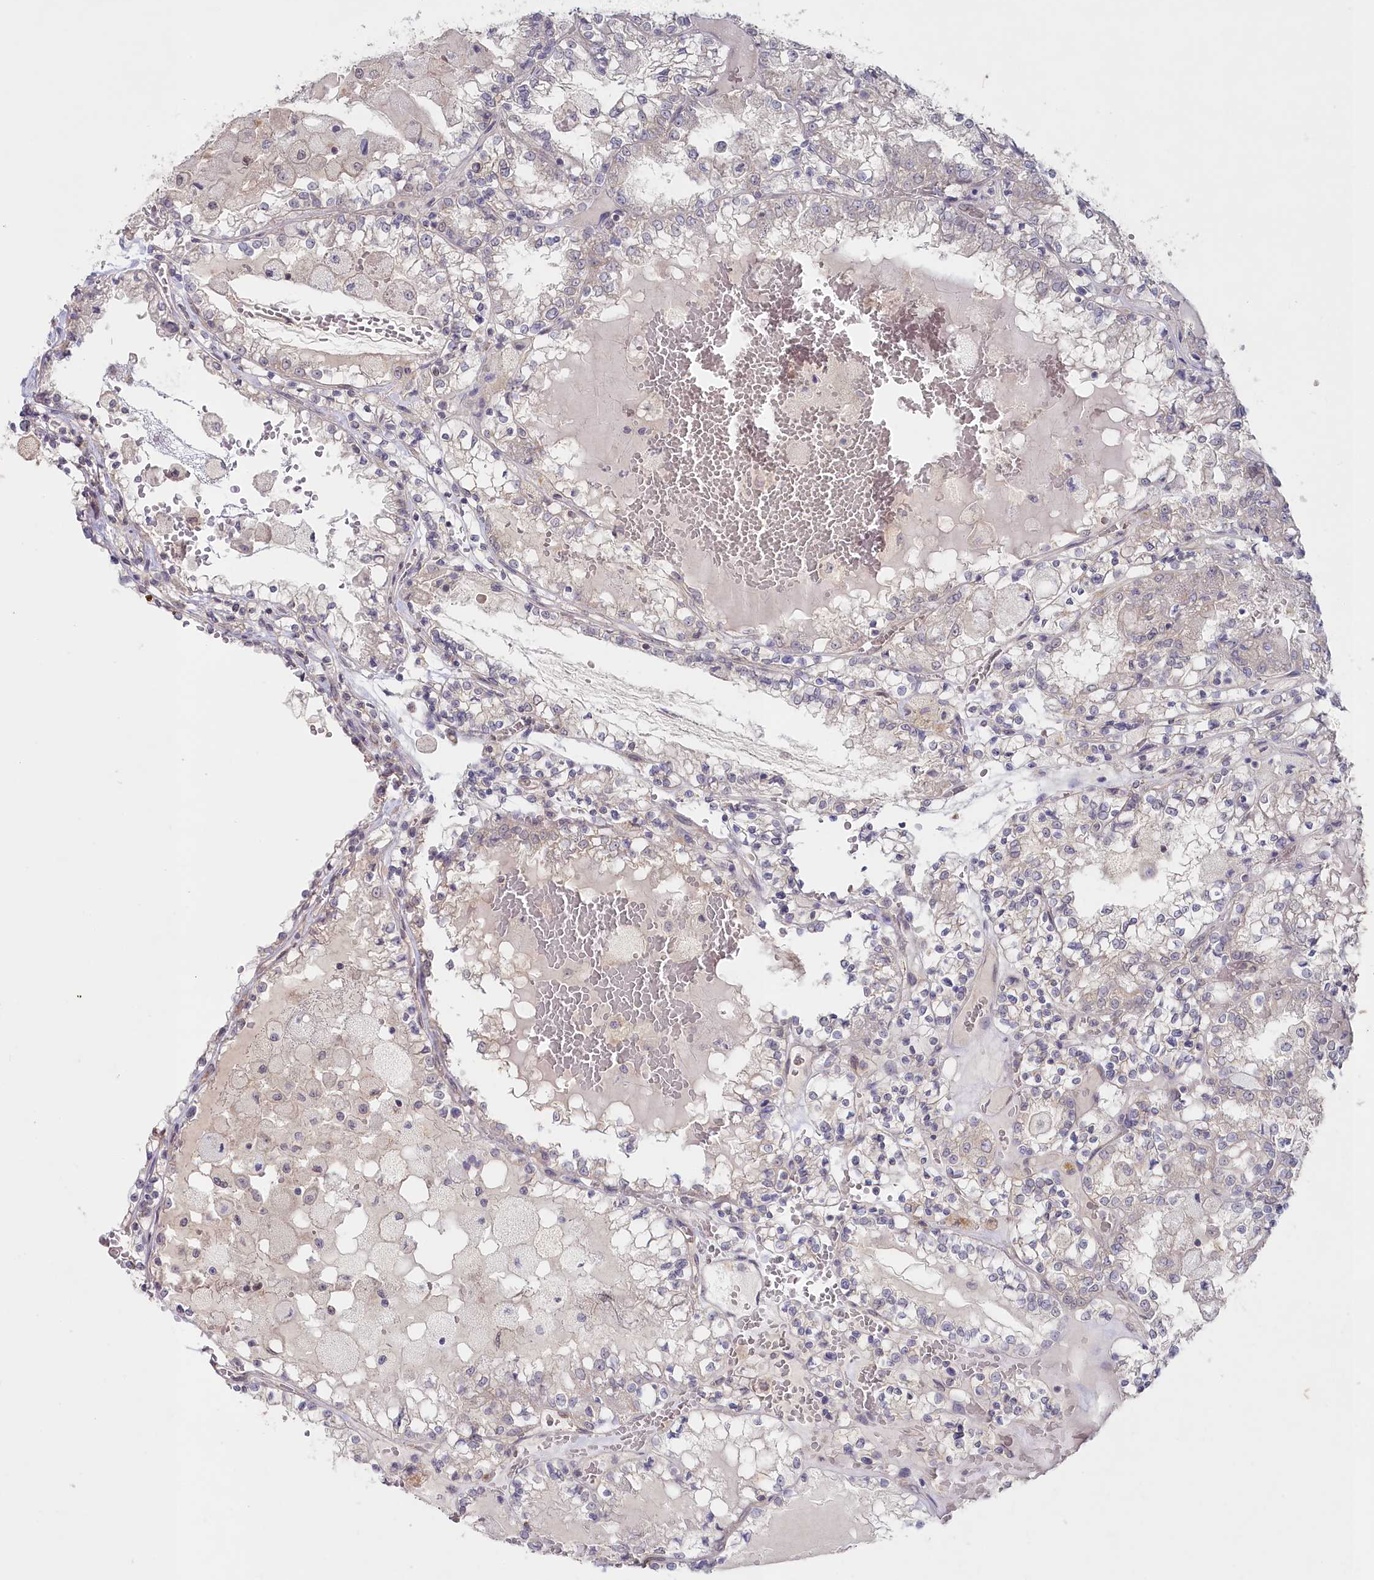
{"staining": {"intensity": "negative", "quantity": "none", "location": "none"}, "tissue": "renal cancer", "cell_type": "Tumor cells", "image_type": "cancer", "snomed": [{"axis": "morphology", "description": "Adenocarcinoma, NOS"}, {"axis": "topography", "description": "Kidney"}], "caption": "Photomicrograph shows no protein positivity in tumor cells of adenocarcinoma (renal) tissue.", "gene": "AAMDC", "patient": {"sex": "female", "age": 56}}